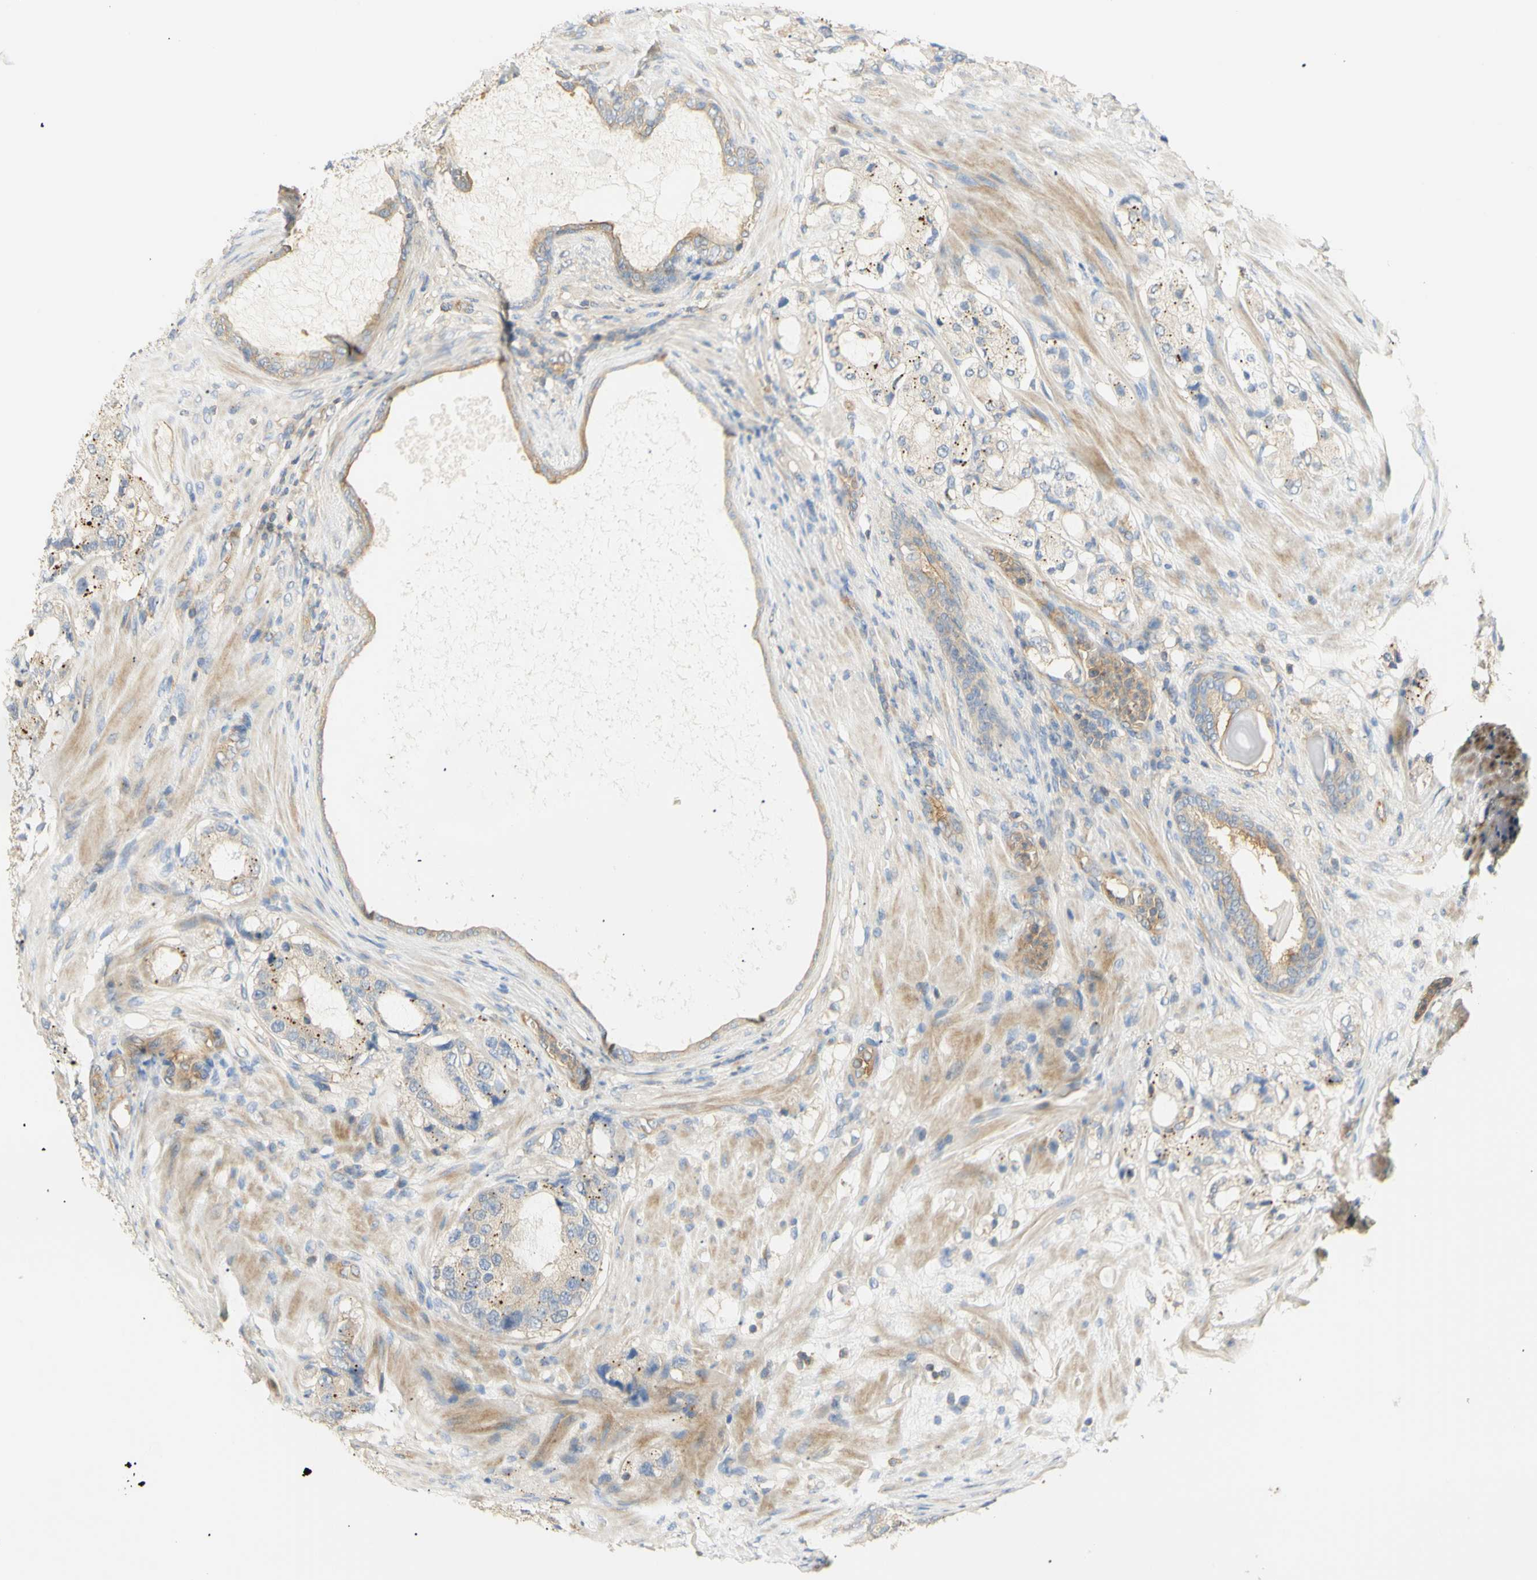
{"staining": {"intensity": "negative", "quantity": "none", "location": "none"}, "tissue": "prostate cancer", "cell_type": "Tumor cells", "image_type": "cancer", "snomed": [{"axis": "morphology", "description": "Adenocarcinoma, High grade"}, {"axis": "topography", "description": "Prostate"}], "caption": "An IHC histopathology image of high-grade adenocarcinoma (prostate) is shown. There is no staining in tumor cells of high-grade adenocarcinoma (prostate).", "gene": "KCNE4", "patient": {"sex": "male", "age": 65}}